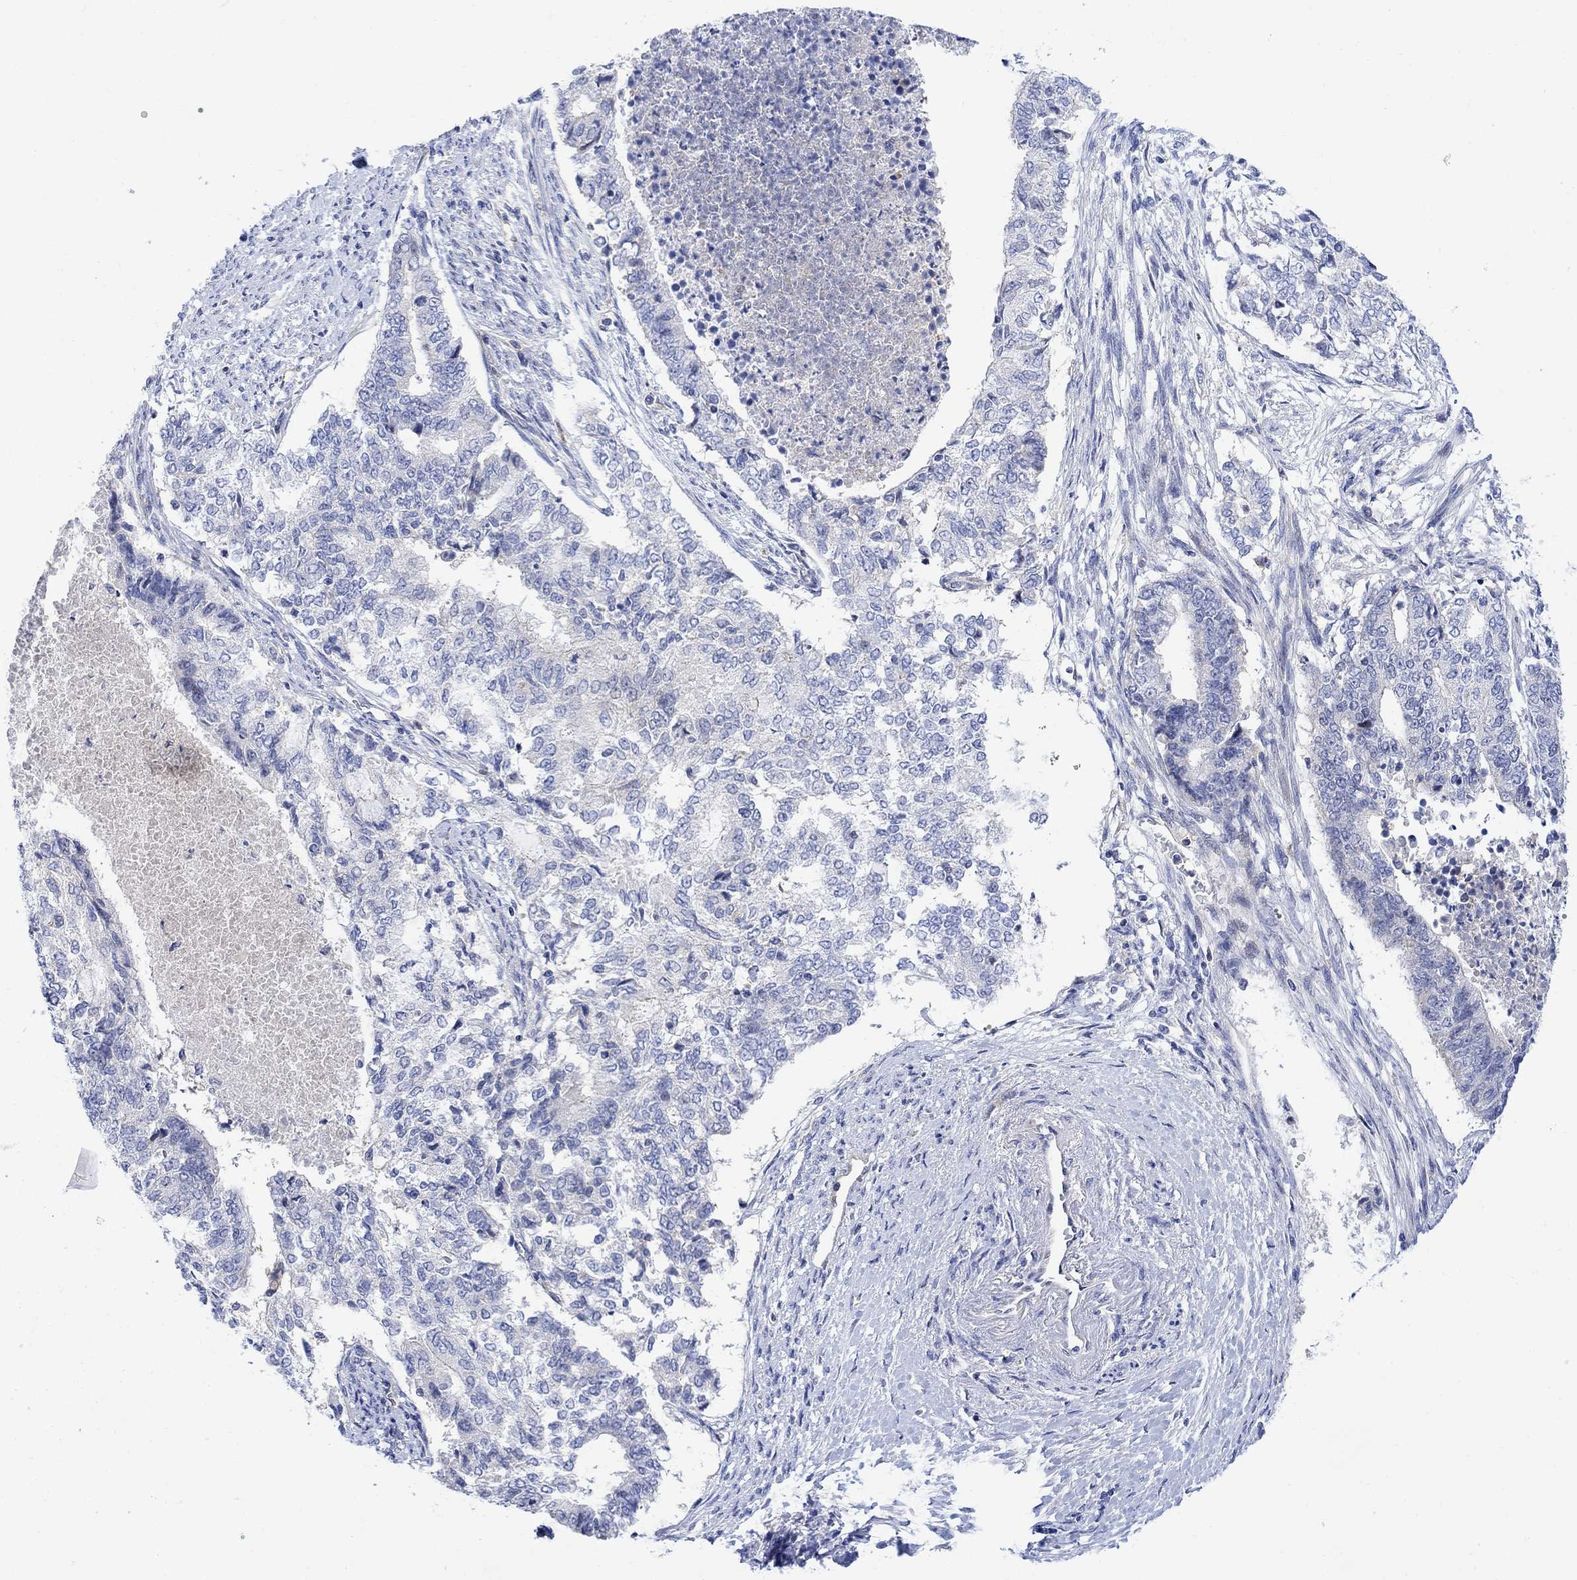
{"staining": {"intensity": "negative", "quantity": "none", "location": "none"}, "tissue": "endometrial cancer", "cell_type": "Tumor cells", "image_type": "cancer", "snomed": [{"axis": "morphology", "description": "Adenocarcinoma, NOS"}, {"axis": "topography", "description": "Endometrium"}], "caption": "DAB immunohistochemical staining of adenocarcinoma (endometrial) reveals no significant expression in tumor cells. (DAB immunohistochemistry, high magnification).", "gene": "ARSK", "patient": {"sex": "female", "age": 65}}